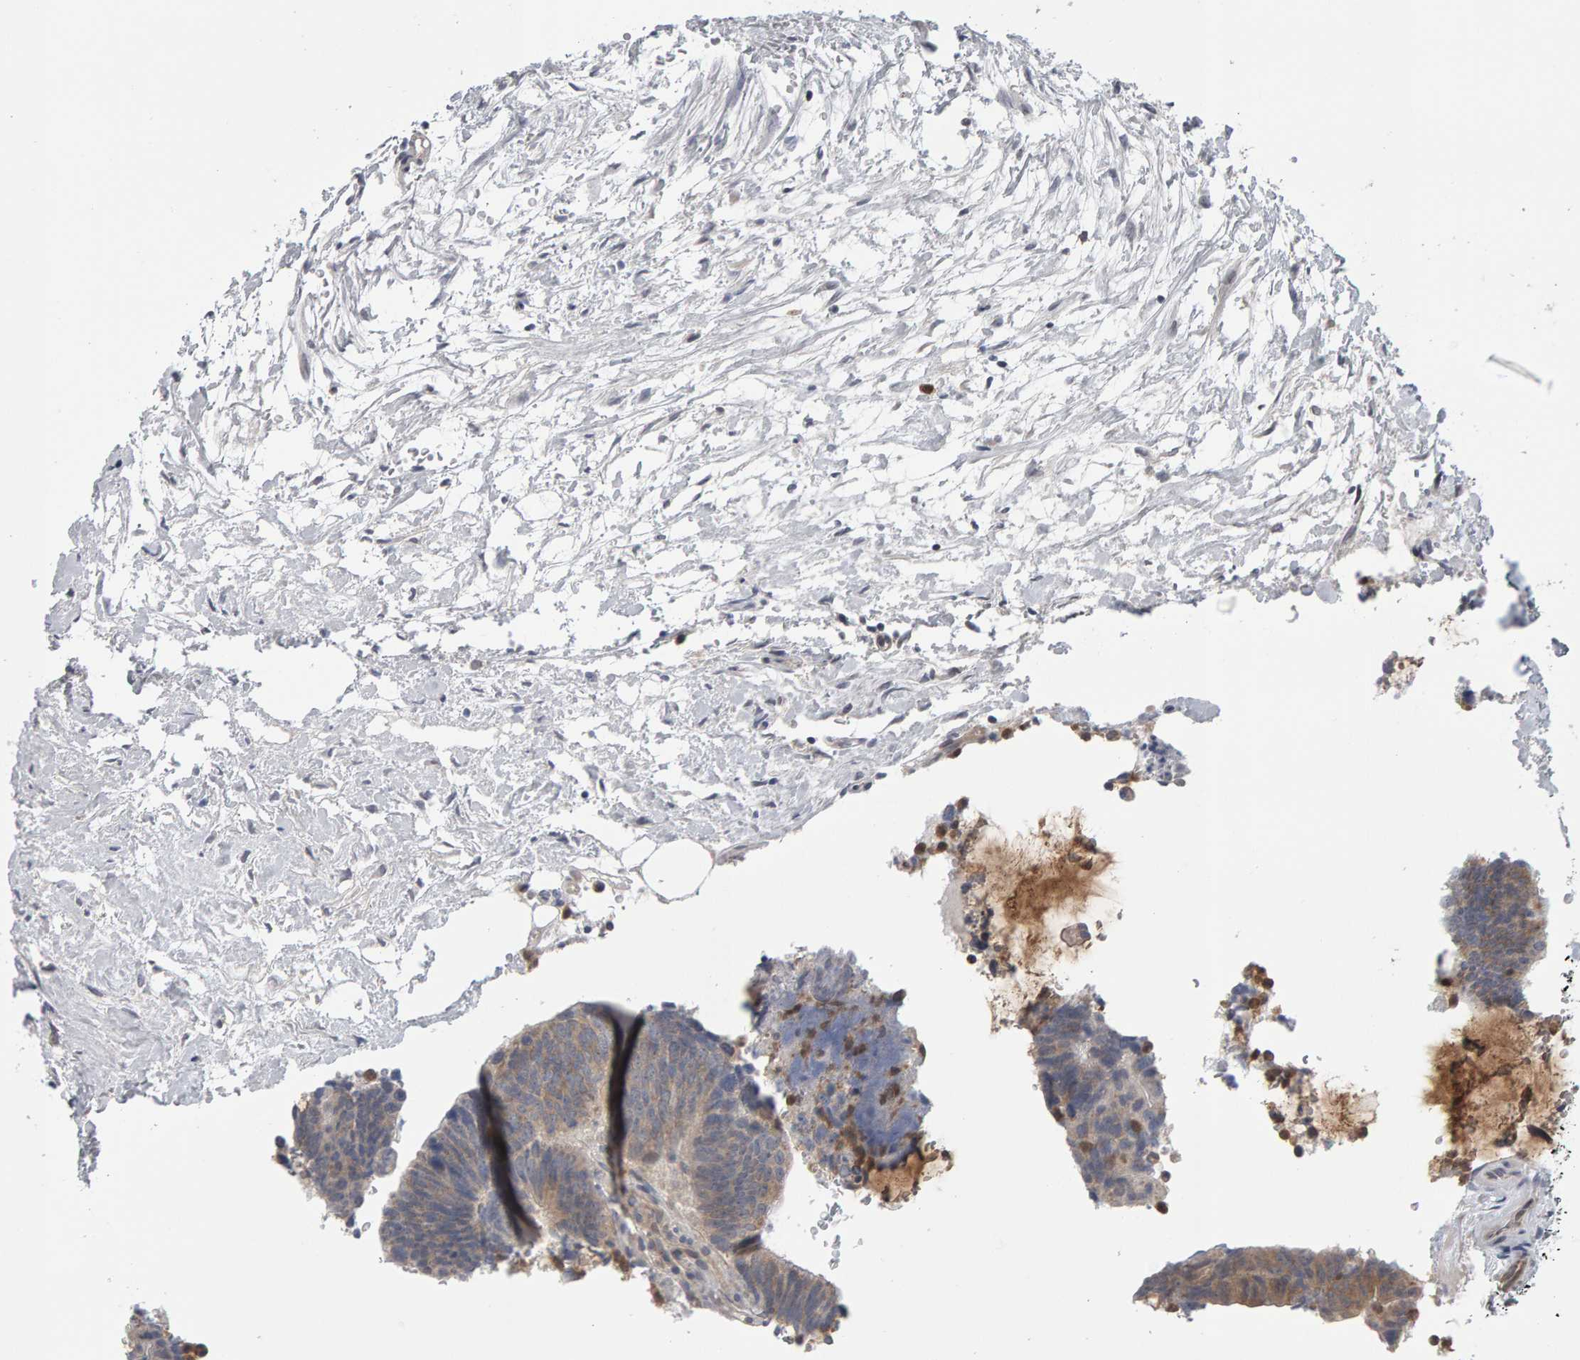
{"staining": {"intensity": "weak", "quantity": ">75%", "location": "cytoplasmic/membranous"}, "tissue": "colorectal cancer", "cell_type": "Tumor cells", "image_type": "cancer", "snomed": [{"axis": "morphology", "description": "Adenocarcinoma, NOS"}, {"axis": "topography", "description": "Colon"}], "caption": "Protein expression by IHC shows weak cytoplasmic/membranous positivity in approximately >75% of tumor cells in colorectal adenocarcinoma. (DAB (3,3'-diaminobenzidine) IHC with brightfield microscopy, high magnification).", "gene": "MSRA", "patient": {"sex": "male", "age": 56}}